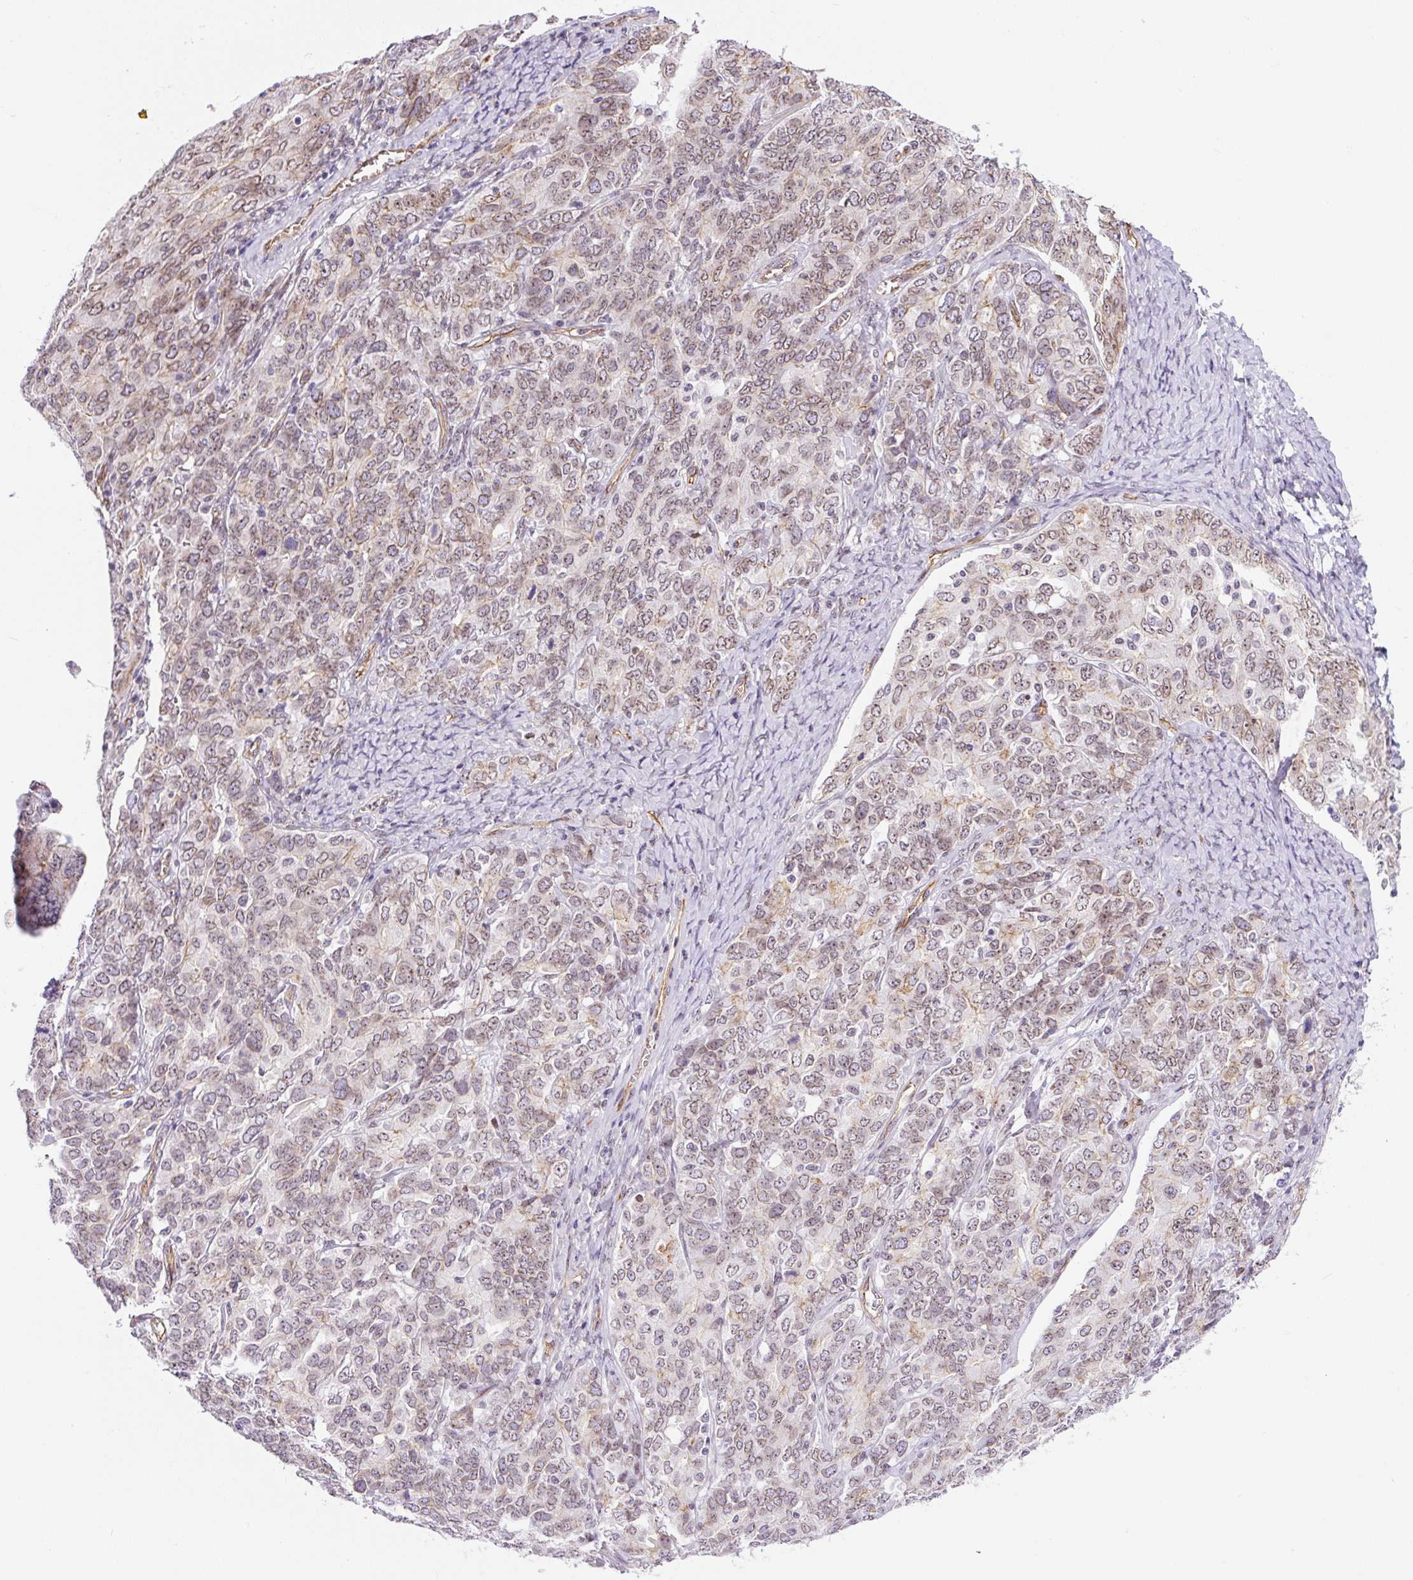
{"staining": {"intensity": "weak", "quantity": "25%-75%", "location": "cytoplasmic/membranous,nuclear"}, "tissue": "ovarian cancer", "cell_type": "Tumor cells", "image_type": "cancer", "snomed": [{"axis": "morphology", "description": "Carcinoma, endometroid"}, {"axis": "topography", "description": "Ovary"}], "caption": "The image reveals a brown stain indicating the presence of a protein in the cytoplasmic/membranous and nuclear of tumor cells in endometroid carcinoma (ovarian). (DAB IHC with brightfield microscopy, high magnification).", "gene": "MYO5C", "patient": {"sex": "female", "age": 62}}